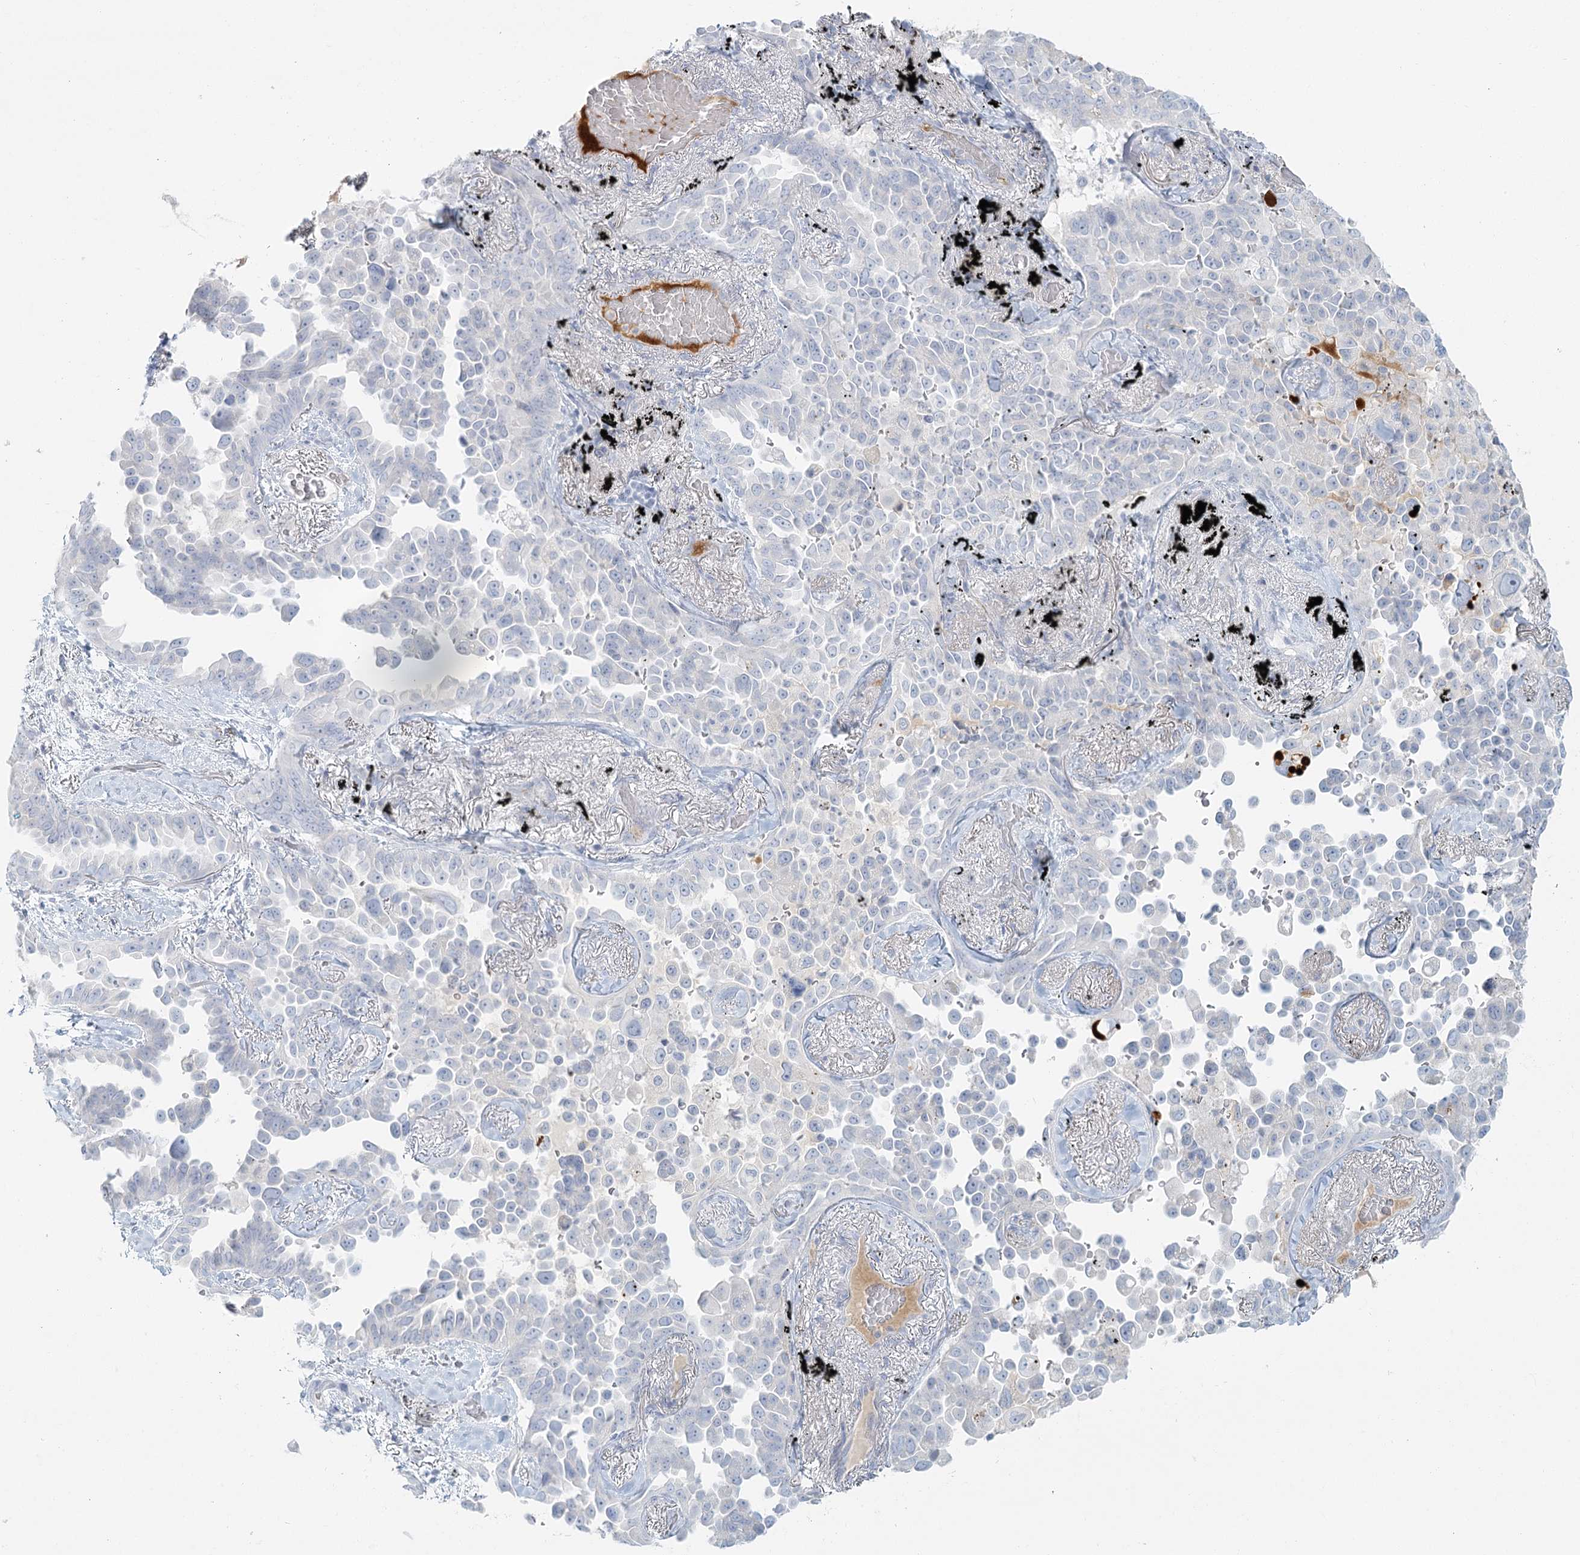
{"staining": {"intensity": "negative", "quantity": "none", "location": "none"}, "tissue": "lung cancer", "cell_type": "Tumor cells", "image_type": "cancer", "snomed": [{"axis": "morphology", "description": "Adenocarcinoma, NOS"}, {"axis": "topography", "description": "Lung"}], "caption": "An image of lung adenocarcinoma stained for a protein shows no brown staining in tumor cells. Brightfield microscopy of immunohistochemistry stained with DAB (brown) and hematoxylin (blue), captured at high magnification.", "gene": "DMGDH", "patient": {"sex": "female", "age": 67}}